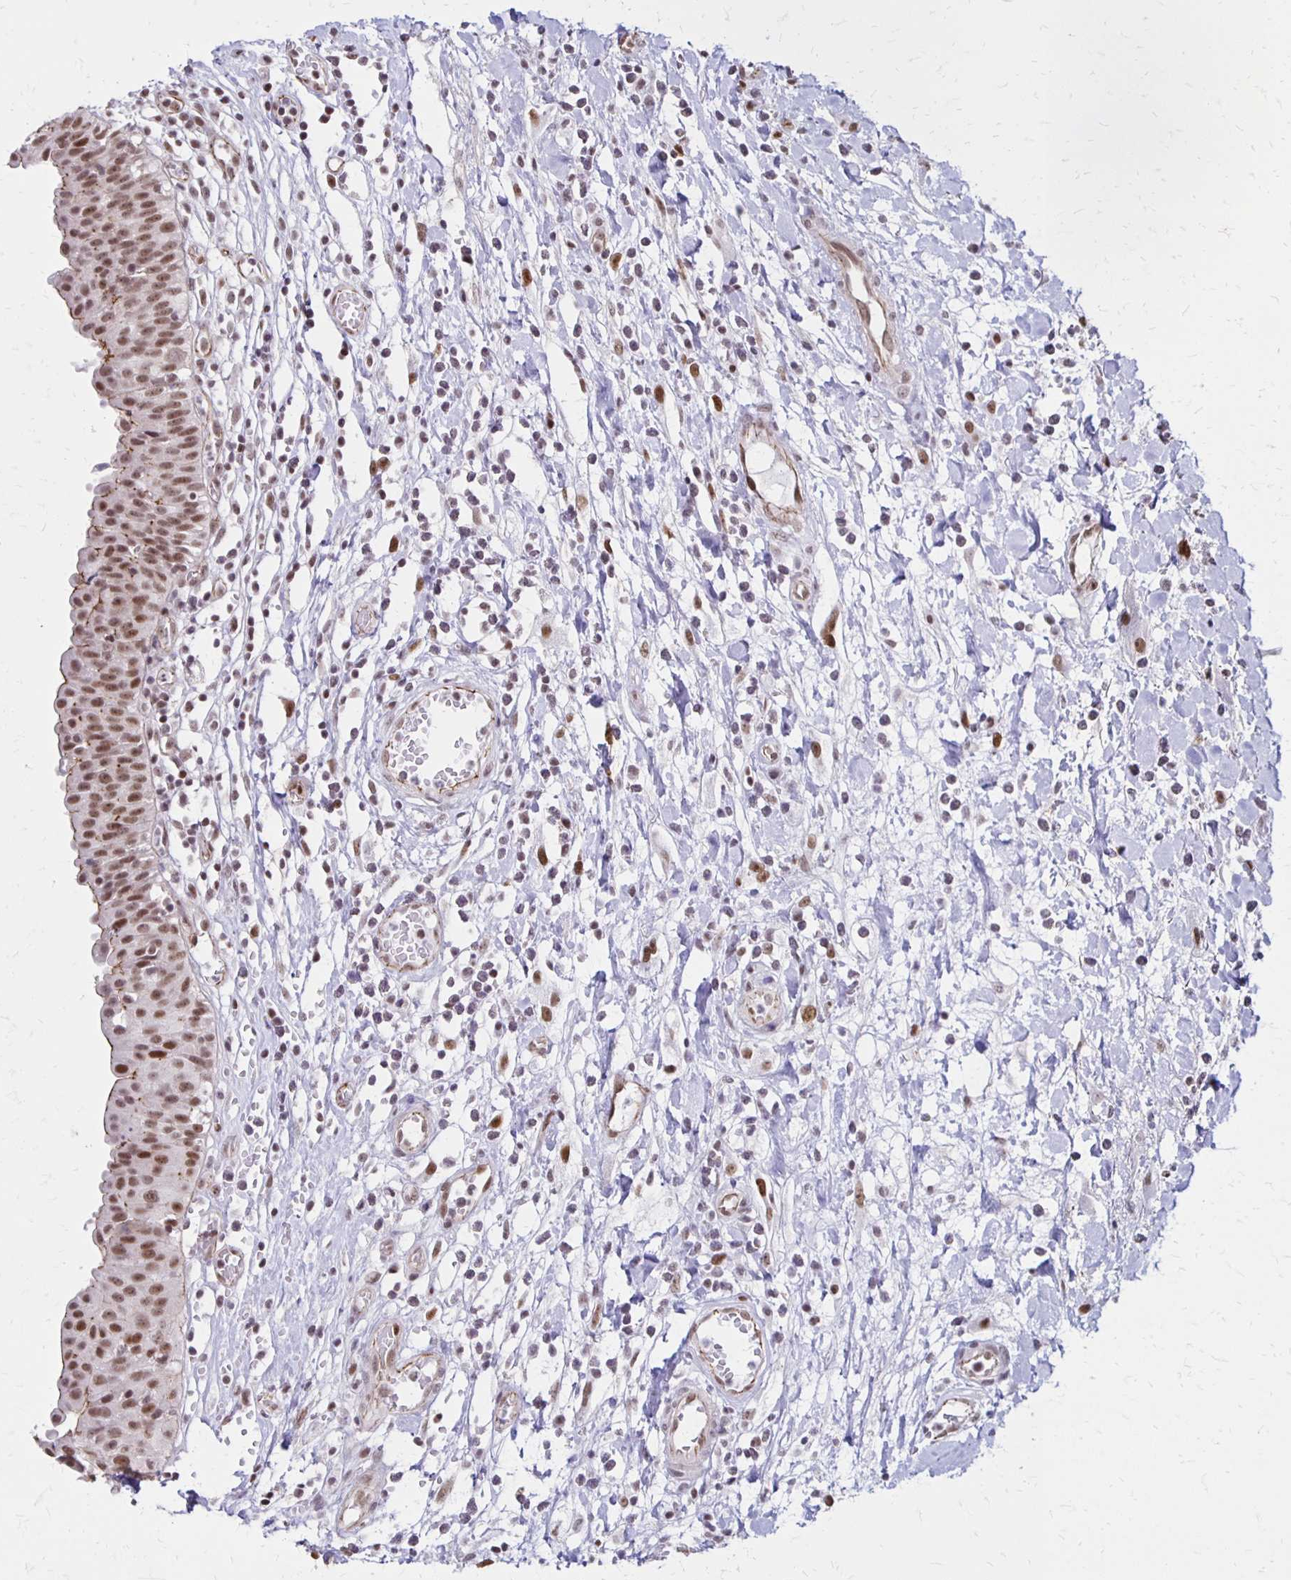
{"staining": {"intensity": "moderate", "quantity": ">75%", "location": "cytoplasmic/membranous,nuclear"}, "tissue": "urinary bladder", "cell_type": "Urothelial cells", "image_type": "normal", "snomed": [{"axis": "morphology", "description": "Normal tissue, NOS"}, {"axis": "topography", "description": "Urinary bladder"}], "caption": "Immunohistochemical staining of benign urinary bladder shows >75% levels of moderate cytoplasmic/membranous,nuclear protein expression in approximately >75% of urothelial cells. Nuclei are stained in blue.", "gene": "DDB2", "patient": {"sex": "male", "age": 64}}